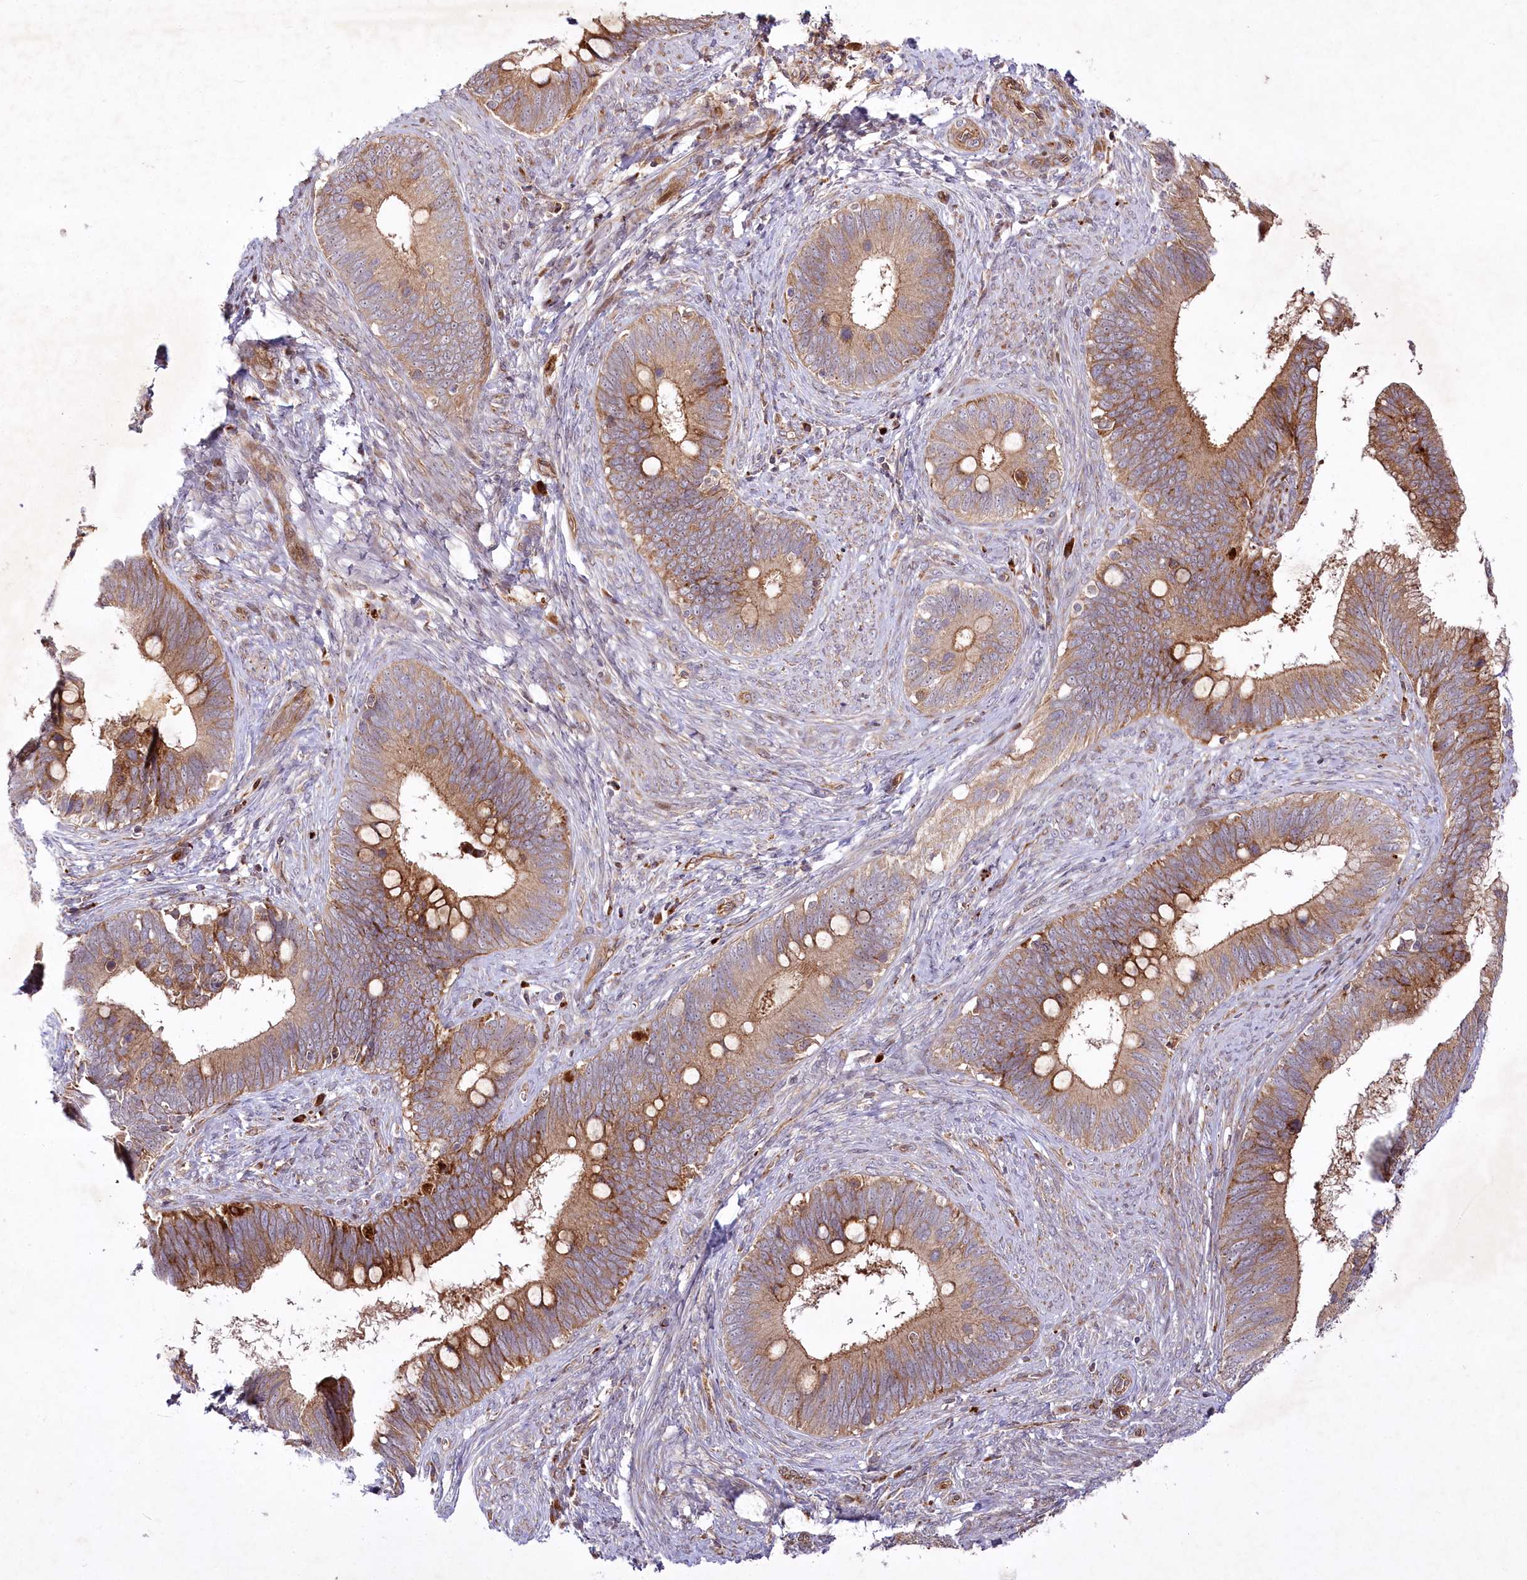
{"staining": {"intensity": "moderate", "quantity": ">75%", "location": "cytoplasmic/membranous"}, "tissue": "cervical cancer", "cell_type": "Tumor cells", "image_type": "cancer", "snomed": [{"axis": "morphology", "description": "Adenocarcinoma, NOS"}, {"axis": "topography", "description": "Cervix"}], "caption": "High-power microscopy captured an IHC histopathology image of cervical cancer (adenocarcinoma), revealing moderate cytoplasmic/membranous staining in approximately >75% of tumor cells. The protein is stained brown, and the nuclei are stained in blue (DAB IHC with brightfield microscopy, high magnification).", "gene": "PSTK", "patient": {"sex": "female", "age": 42}}